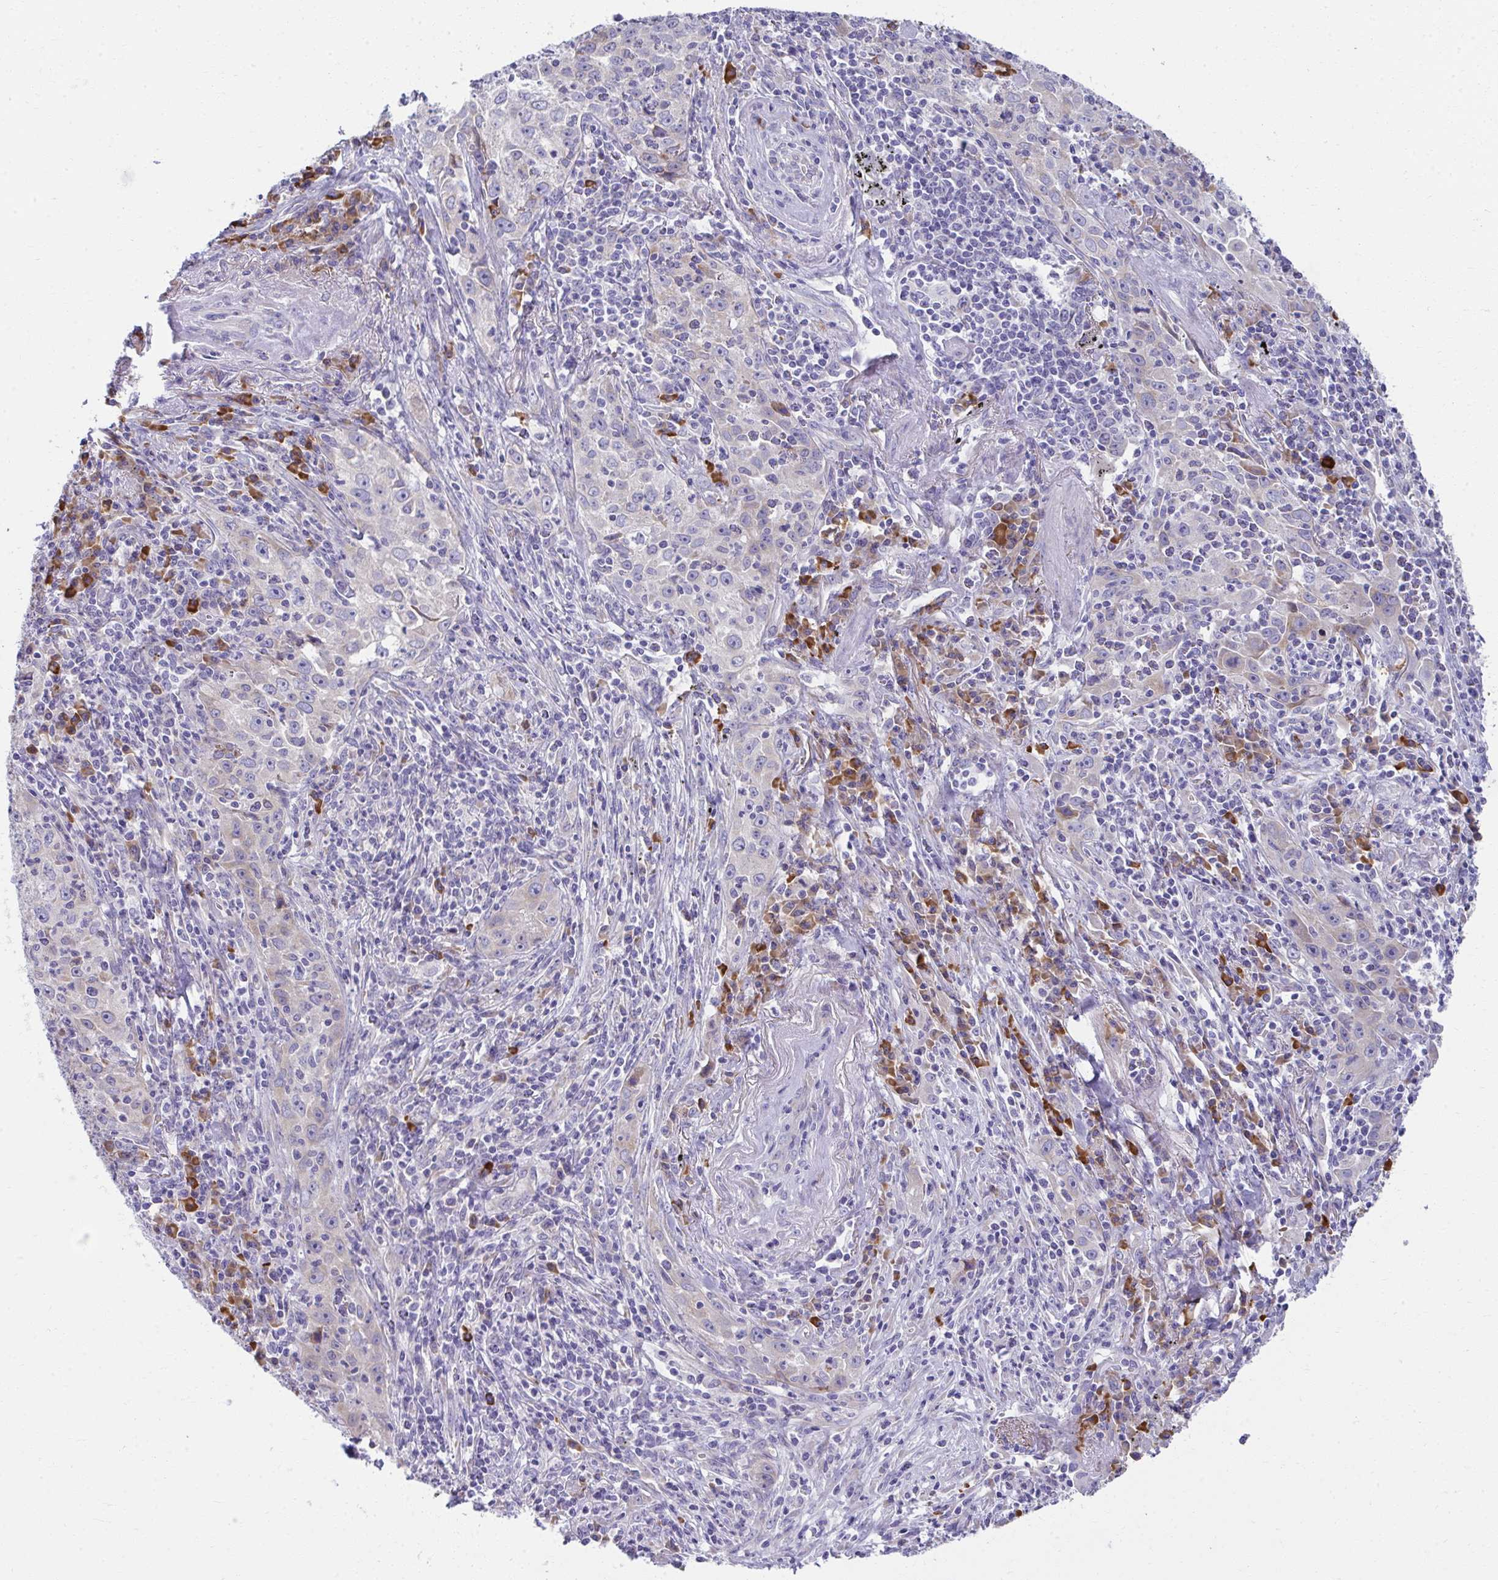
{"staining": {"intensity": "negative", "quantity": "none", "location": "none"}, "tissue": "lung cancer", "cell_type": "Tumor cells", "image_type": "cancer", "snomed": [{"axis": "morphology", "description": "Squamous cell carcinoma, NOS"}, {"axis": "topography", "description": "Lung"}], "caption": "Immunohistochemical staining of lung cancer shows no significant positivity in tumor cells.", "gene": "FASLG", "patient": {"sex": "male", "age": 71}}